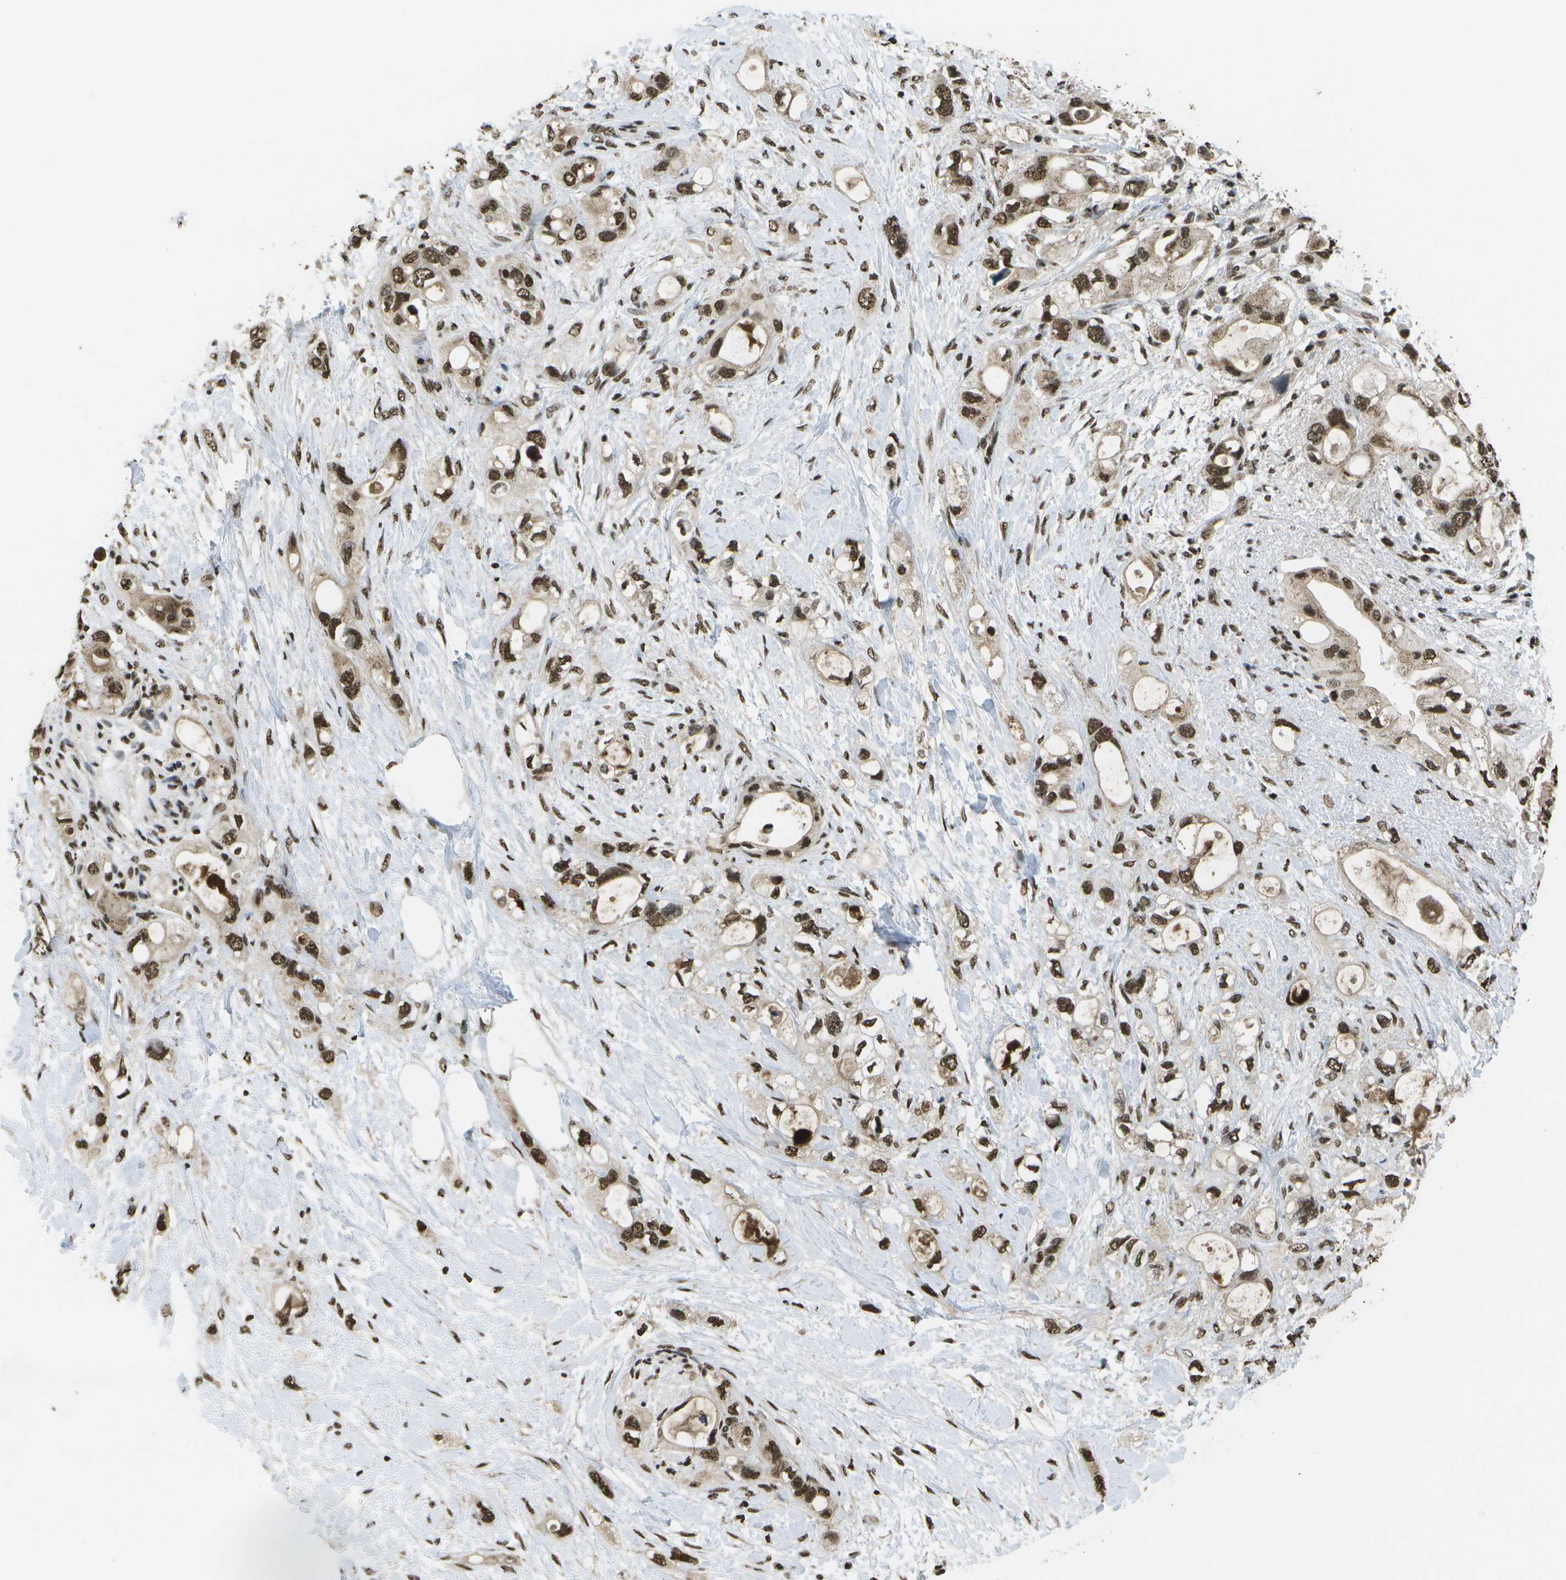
{"staining": {"intensity": "strong", "quantity": ">75%", "location": "nuclear"}, "tissue": "pancreatic cancer", "cell_type": "Tumor cells", "image_type": "cancer", "snomed": [{"axis": "morphology", "description": "Adenocarcinoma, NOS"}, {"axis": "topography", "description": "Pancreas"}], "caption": "Tumor cells exhibit high levels of strong nuclear staining in about >75% of cells in pancreatic cancer.", "gene": "SPEN", "patient": {"sex": "female", "age": 56}}